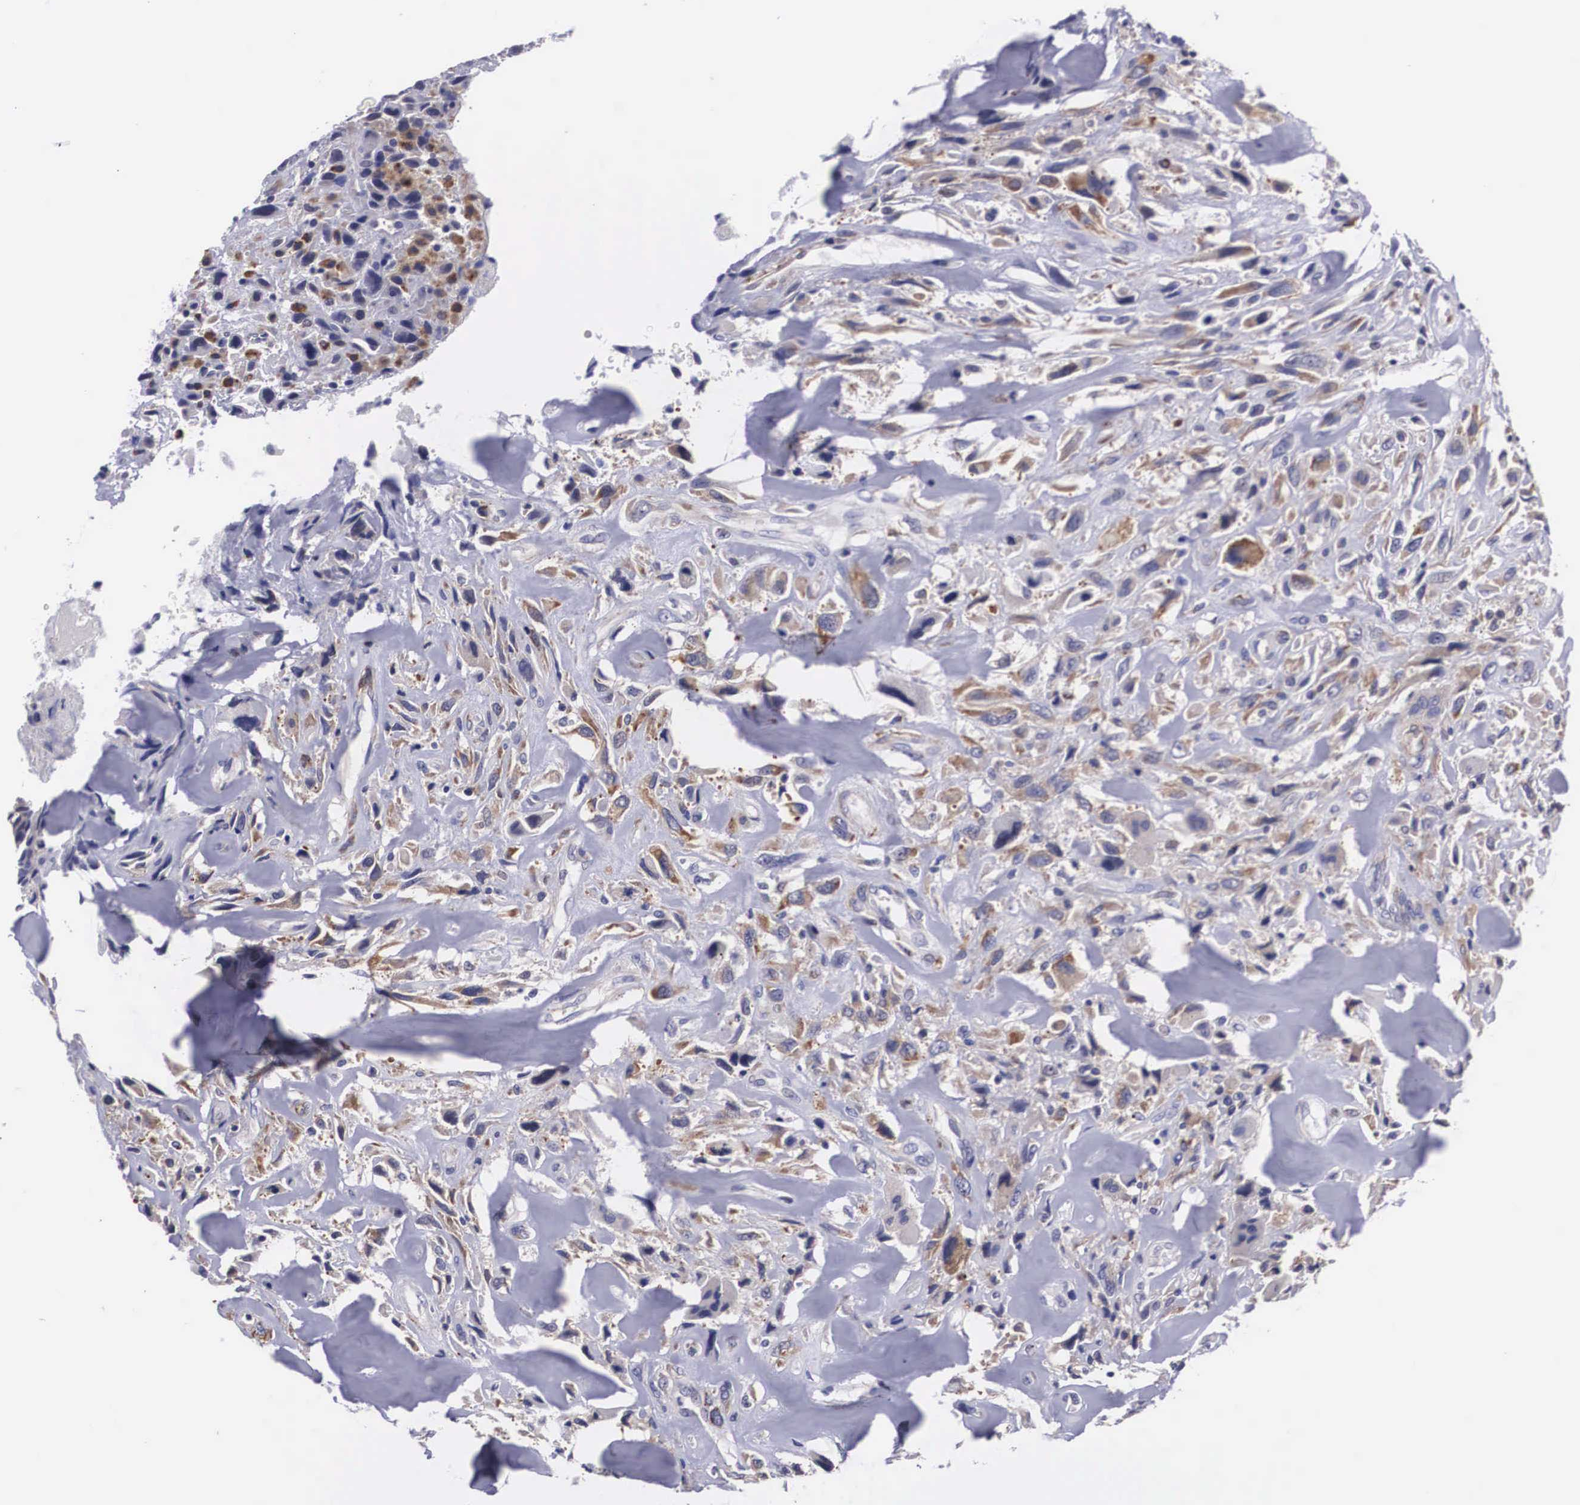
{"staining": {"intensity": "moderate", "quantity": "25%-75%", "location": "cytoplasmic/membranous"}, "tissue": "breast cancer", "cell_type": "Tumor cells", "image_type": "cancer", "snomed": [{"axis": "morphology", "description": "Neoplasm, malignant, NOS"}, {"axis": "topography", "description": "Breast"}], "caption": "The image demonstrates immunohistochemical staining of malignant neoplasm (breast). There is moderate cytoplasmic/membranous staining is appreciated in about 25%-75% of tumor cells. (IHC, brightfield microscopy, high magnification).", "gene": "CRELD2", "patient": {"sex": "female", "age": 50}}